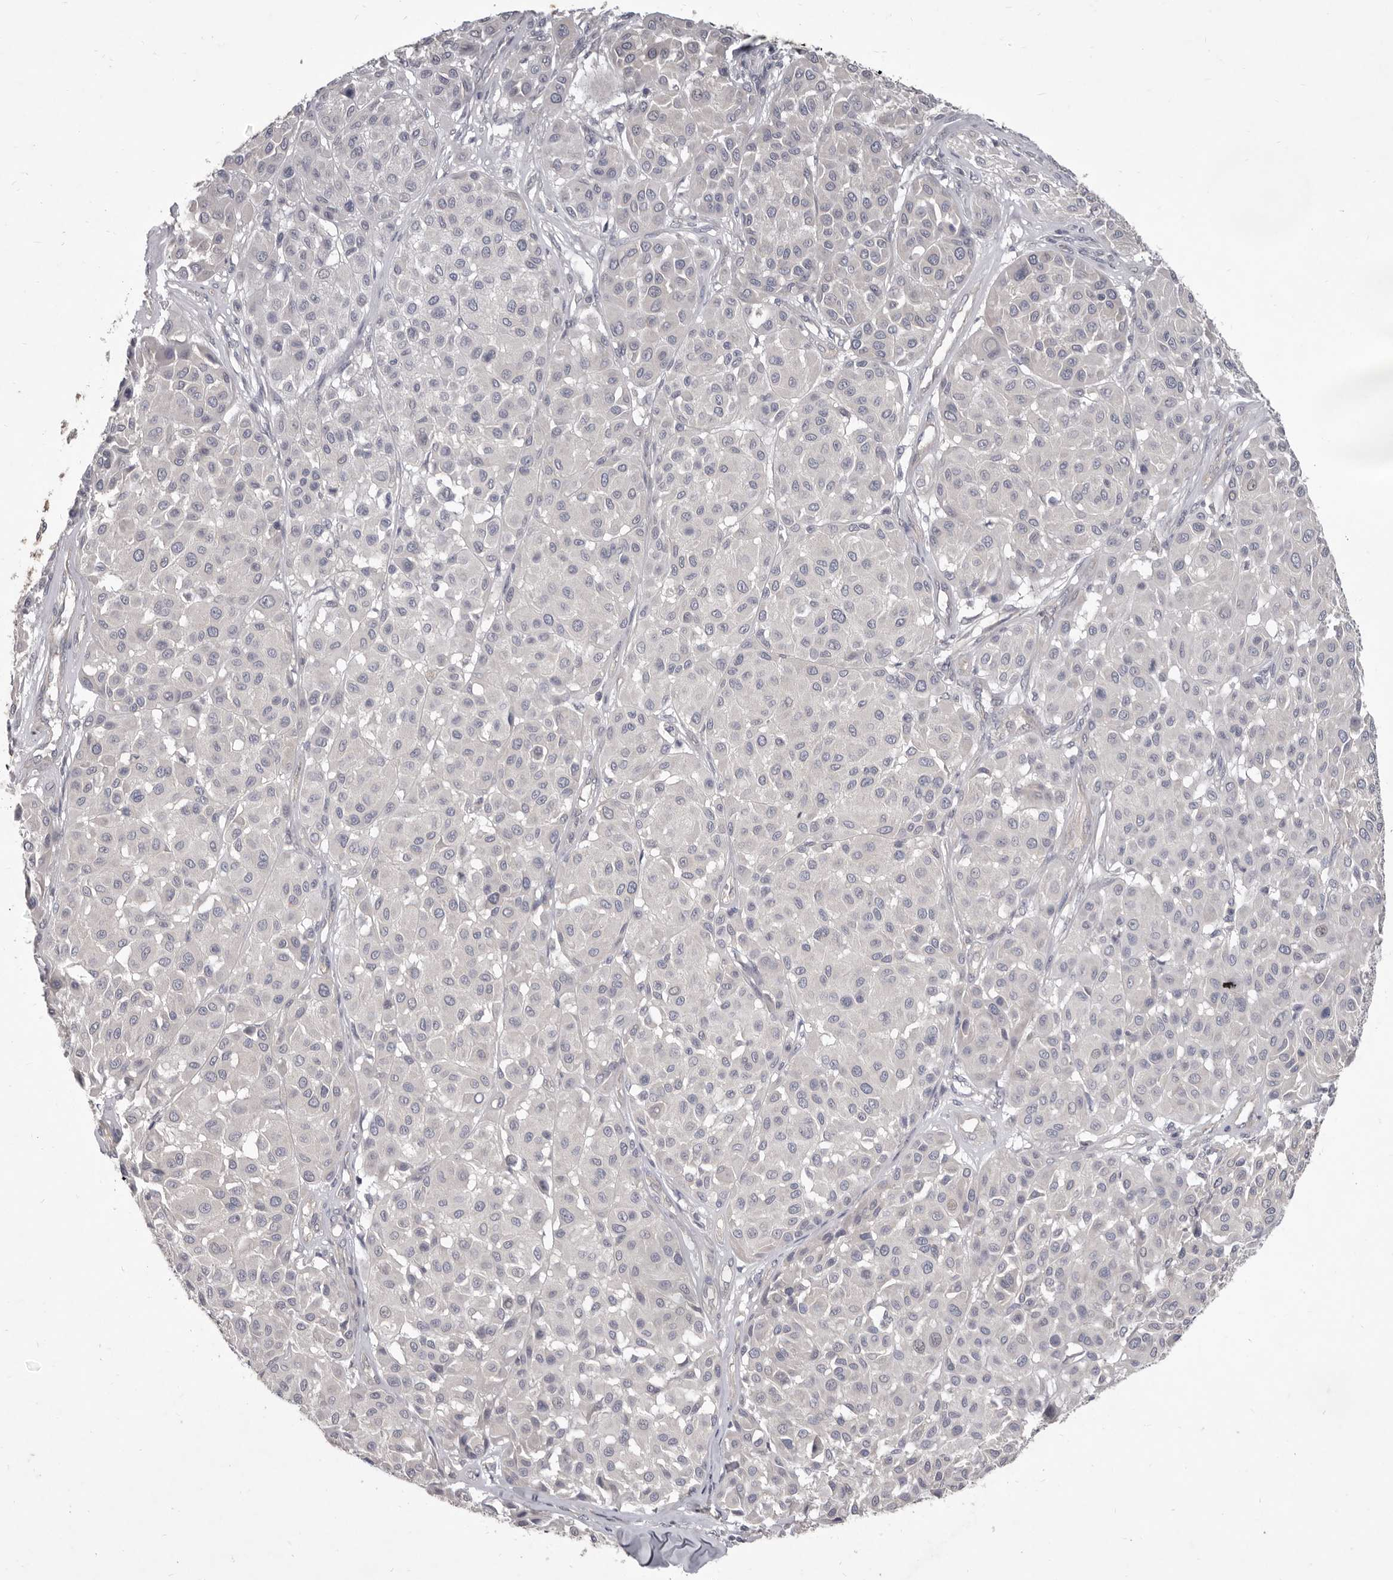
{"staining": {"intensity": "negative", "quantity": "none", "location": "none"}, "tissue": "melanoma", "cell_type": "Tumor cells", "image_type": "cancer", "snomed": [{"axis": "morphology", "description": "Malignant melanoma, Metastatic site"}, {"axis": "topography", "description": "Soft tissue"}], "caption": "This is an immunohistochemistry (IHC) histopathology image of malignant melanoma (metastatic site). There is no staining in tumor cells.", "gene": "GSK3B", "patient": {"sex": "male", "age": 41}}